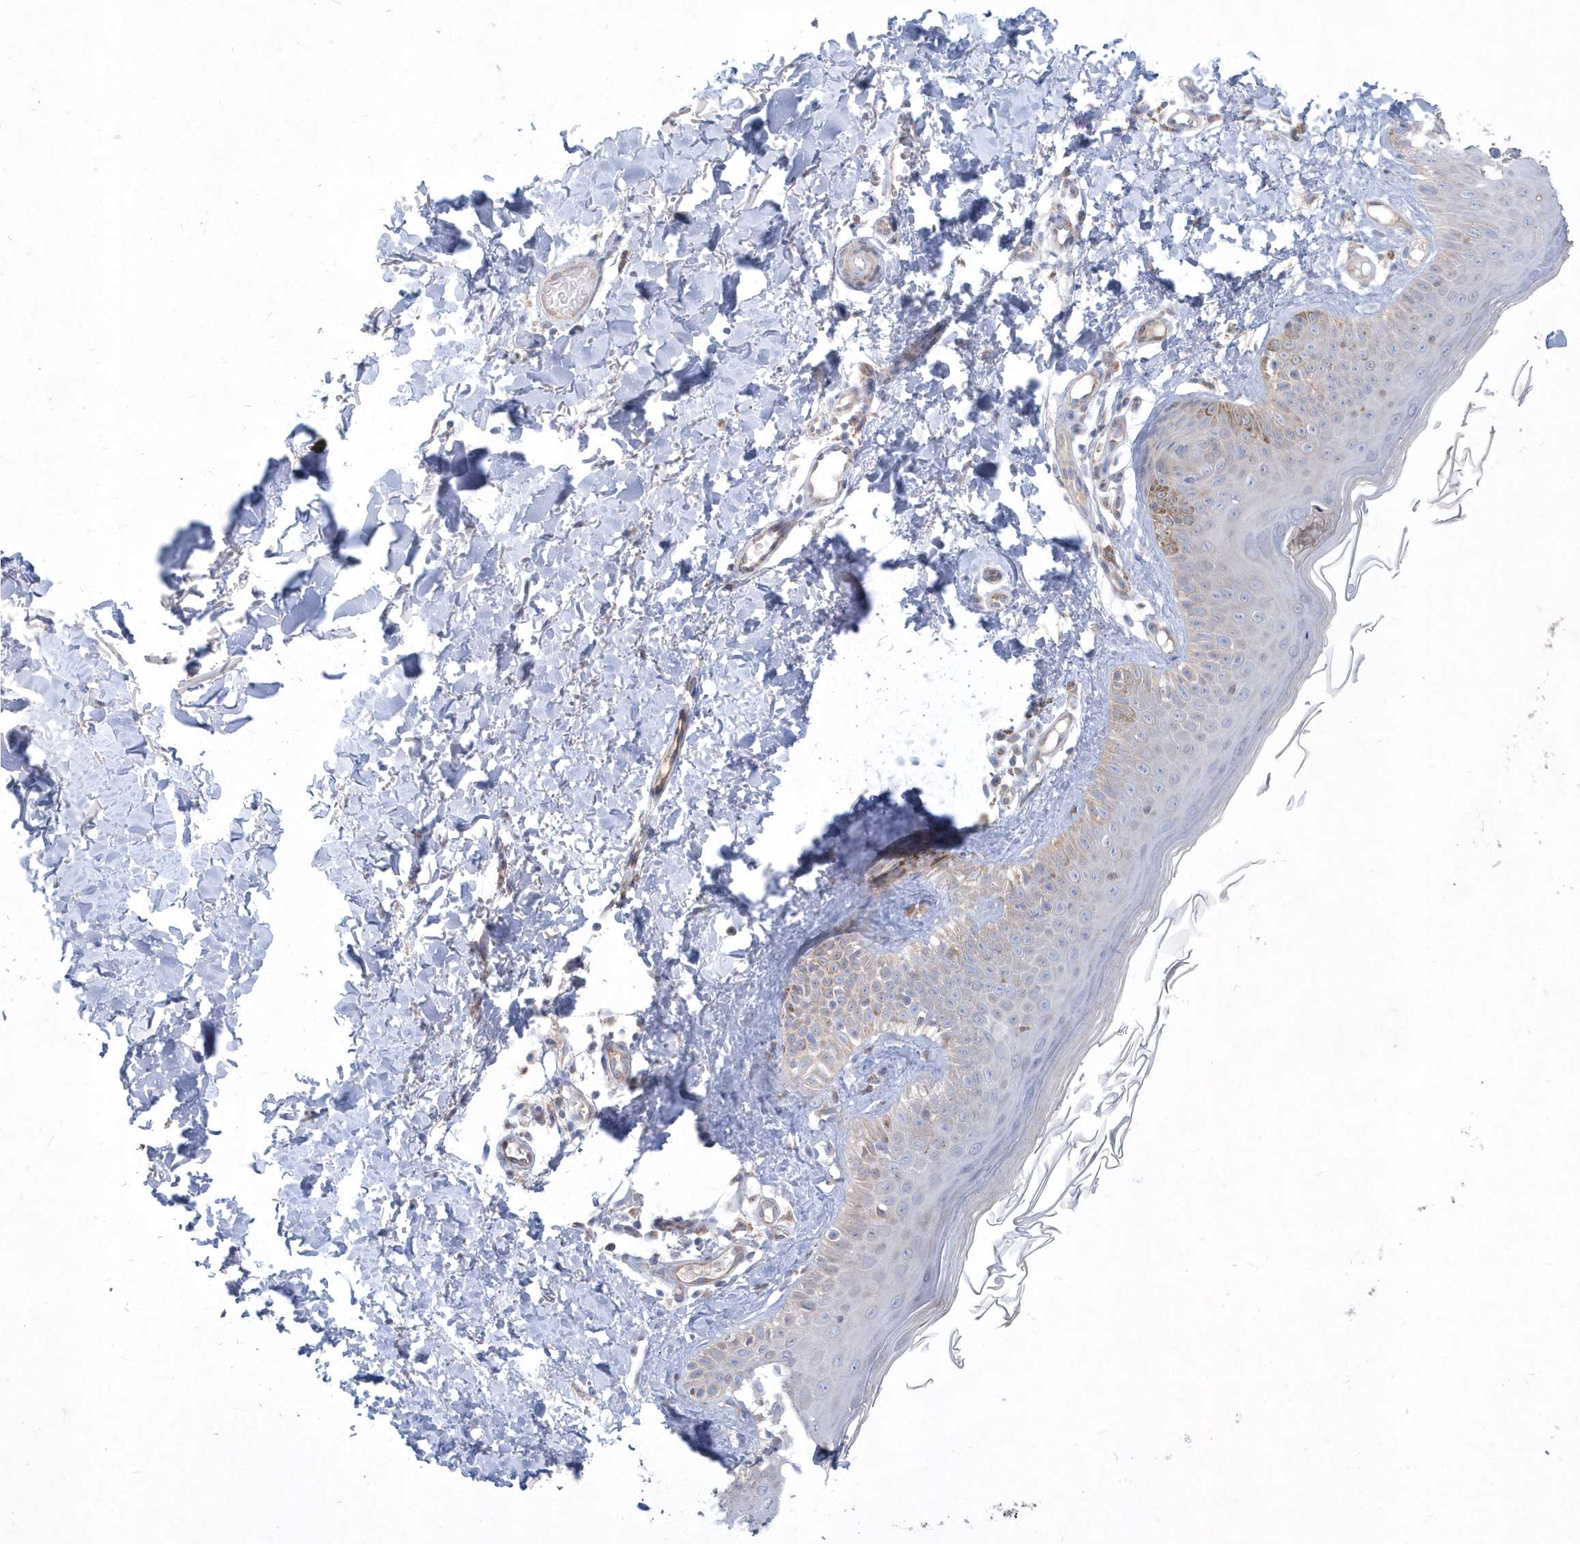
{"staining": {"intensity": "negative", "quantity": "none", "location": "none"}, "tissue": "skin", "cell_type": "Fibroblasts", "image_type": "normal", "snomed": [{"axis": "morphology", "description": "Normal tissue, NOS"}, {"axis": "topography", "description": "Skin"}], "caption": "Protein analysis of benign skin displays no significant expression in fibroblasts. The staining is performed using DAB brown chromogen with nuclei counter-stained in using hematoxylin.", "gene": "DGAT1", "patient": {"sex": "male", "age": 52}}